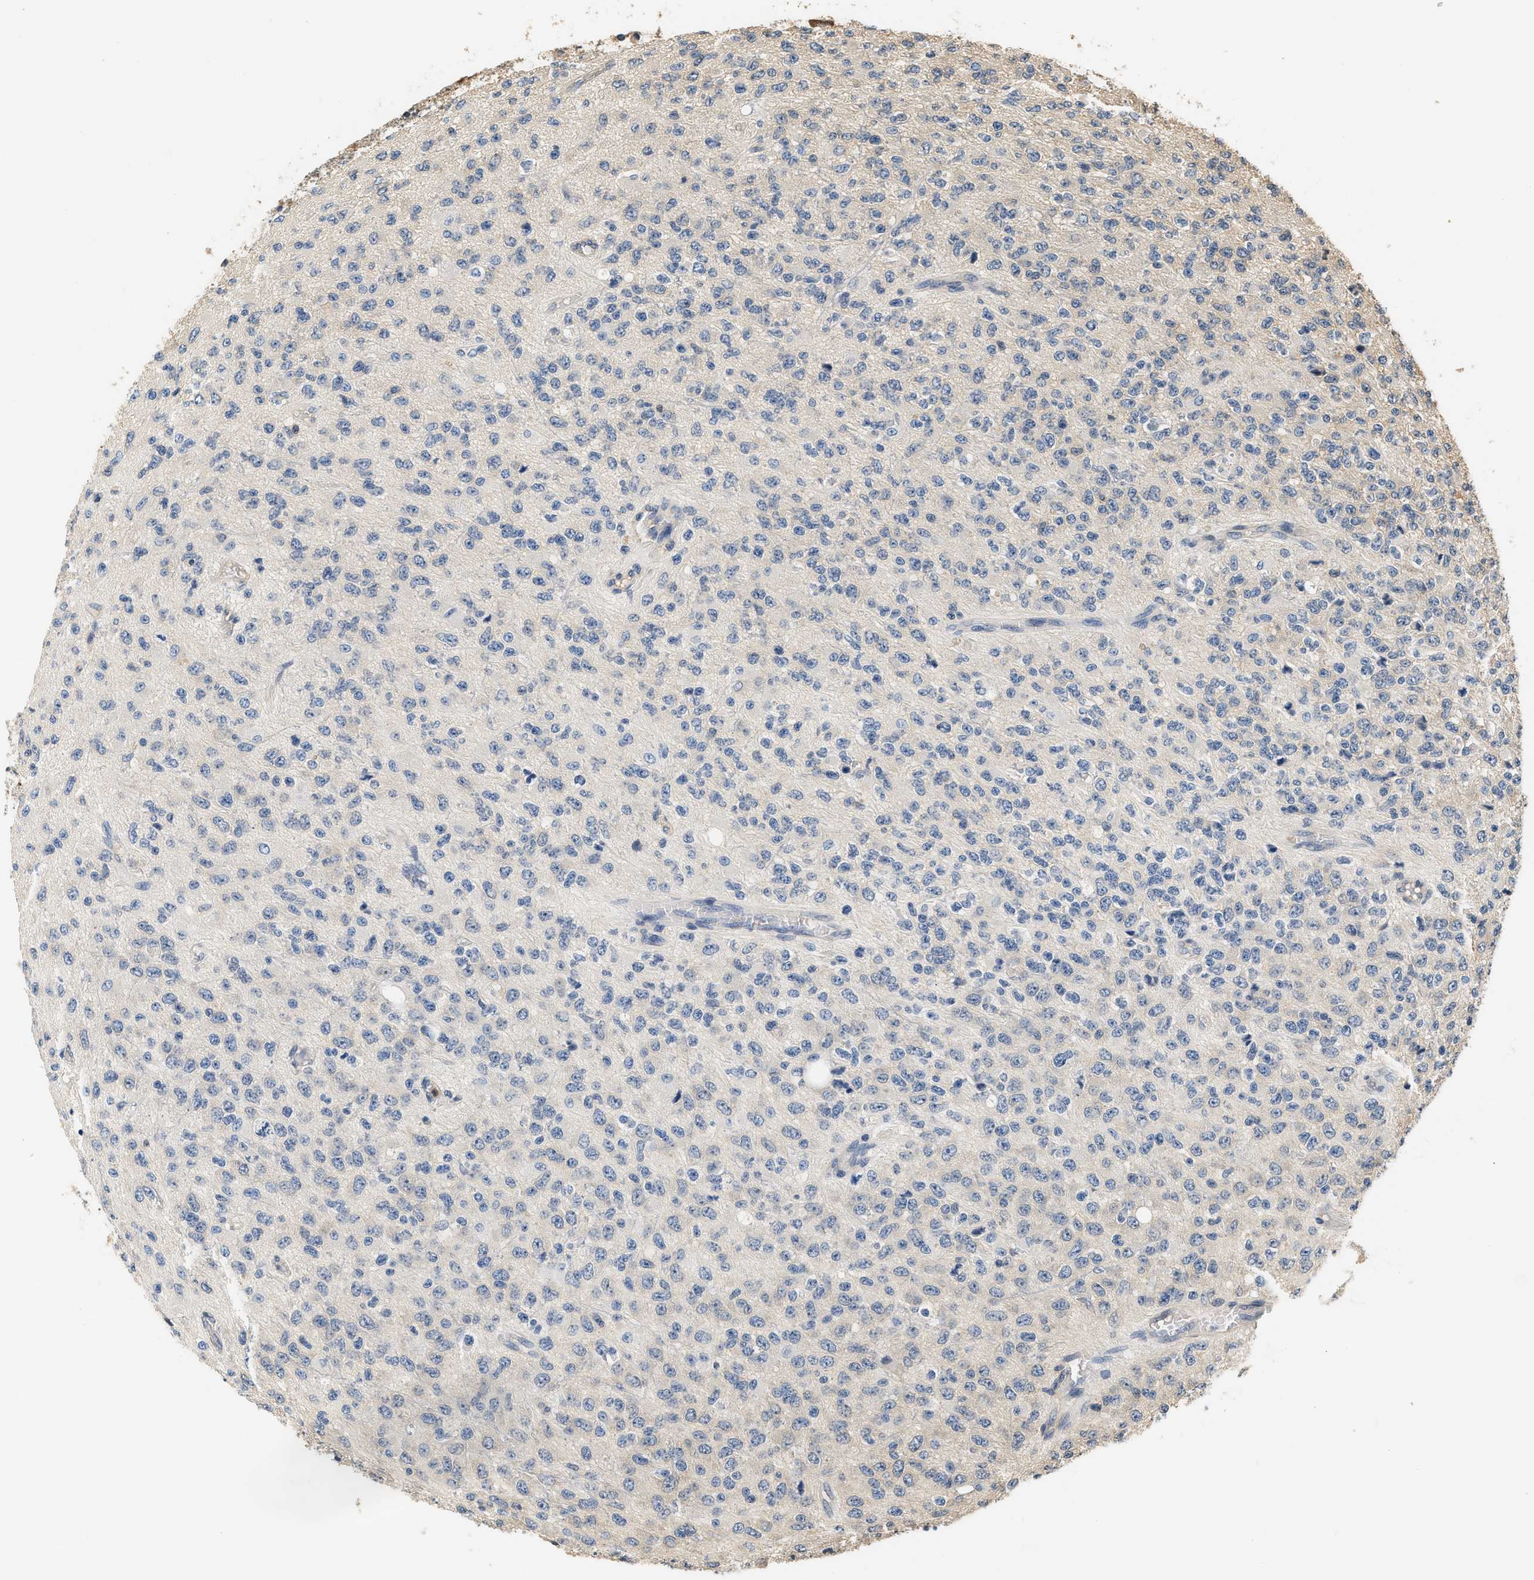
{"staining": {"intensity": "negative", "quantity": "none", "location": "none"}, "tissue": "glioma", "cell_type": "Tumor cells", "image_type": "cancer", "snomed": [{"axis": "morphology", "description": "Glioma, malignant, High grade"}, {"axis": "topography", "description": "pancreas cauda"}], "caption": "Immunohistochemical staining of glioma shows no significant staining in tumor cells. (DAB immunohistochemistry, high magnification).", "gene": "GPI", "patient": {"sex": "male", "age": 60}}